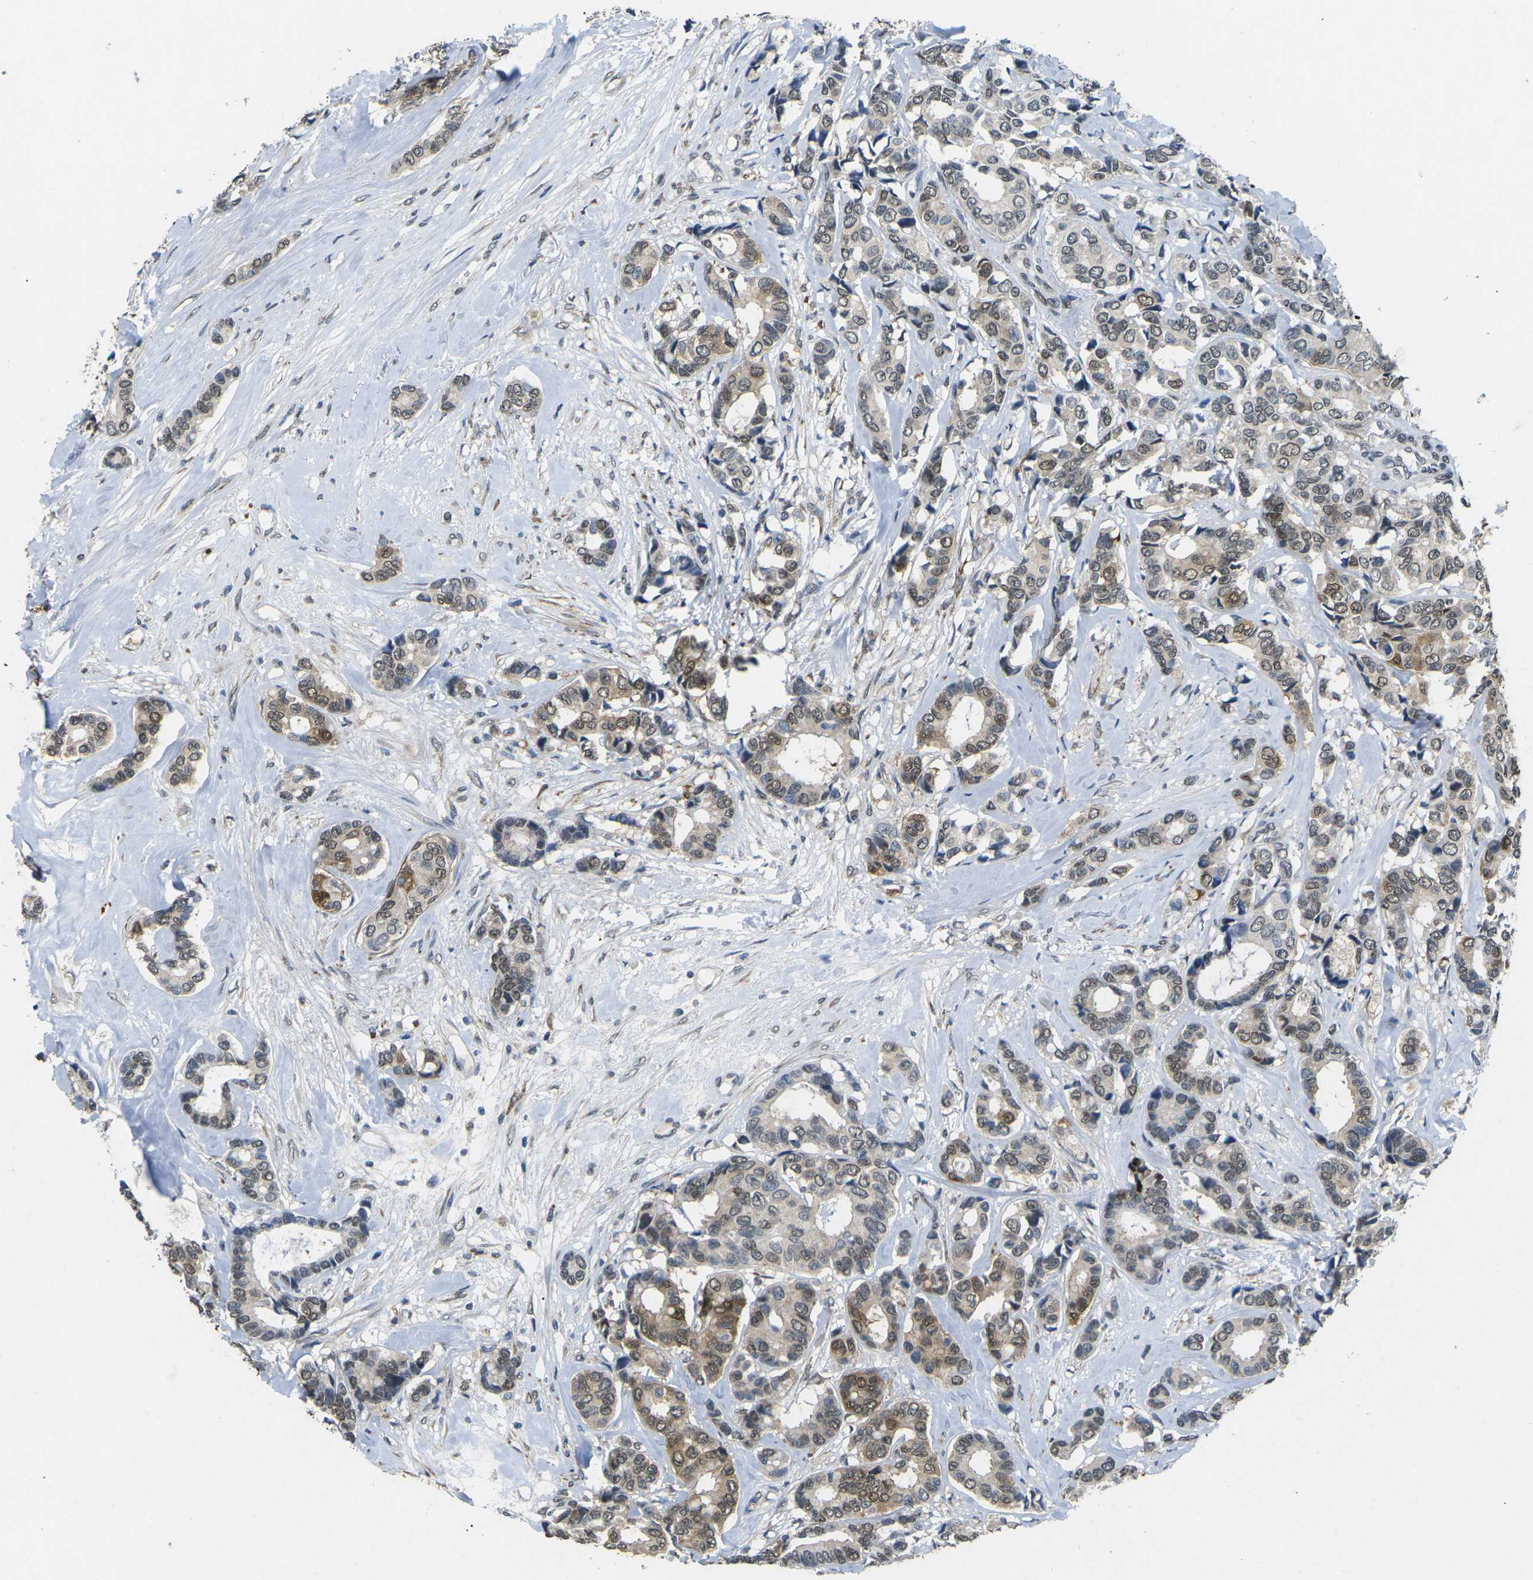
{"staining": {"intensity": "moderate", "quantity": "25%-75%", "location": "cytoplasmic/membranous,nuclear"}, "tissue": "breast cancer", "cell_type": "Tumor cells", "image_type": "cancer", "snomed": [{"axis": "morphology", "description": "Duct carcinoma"}, {"axis": "topography", "description": "Breast"}], "caption": "Breast infiltrating ductal carcinoma stained for a protein (brown) displays moderate cytoplasmic/membranous and nuclear positive positivity in approximately 25%-75% of tumor cells.", "gene": "SCNN1B", "patient": {"sex": "female", "age": 87}}